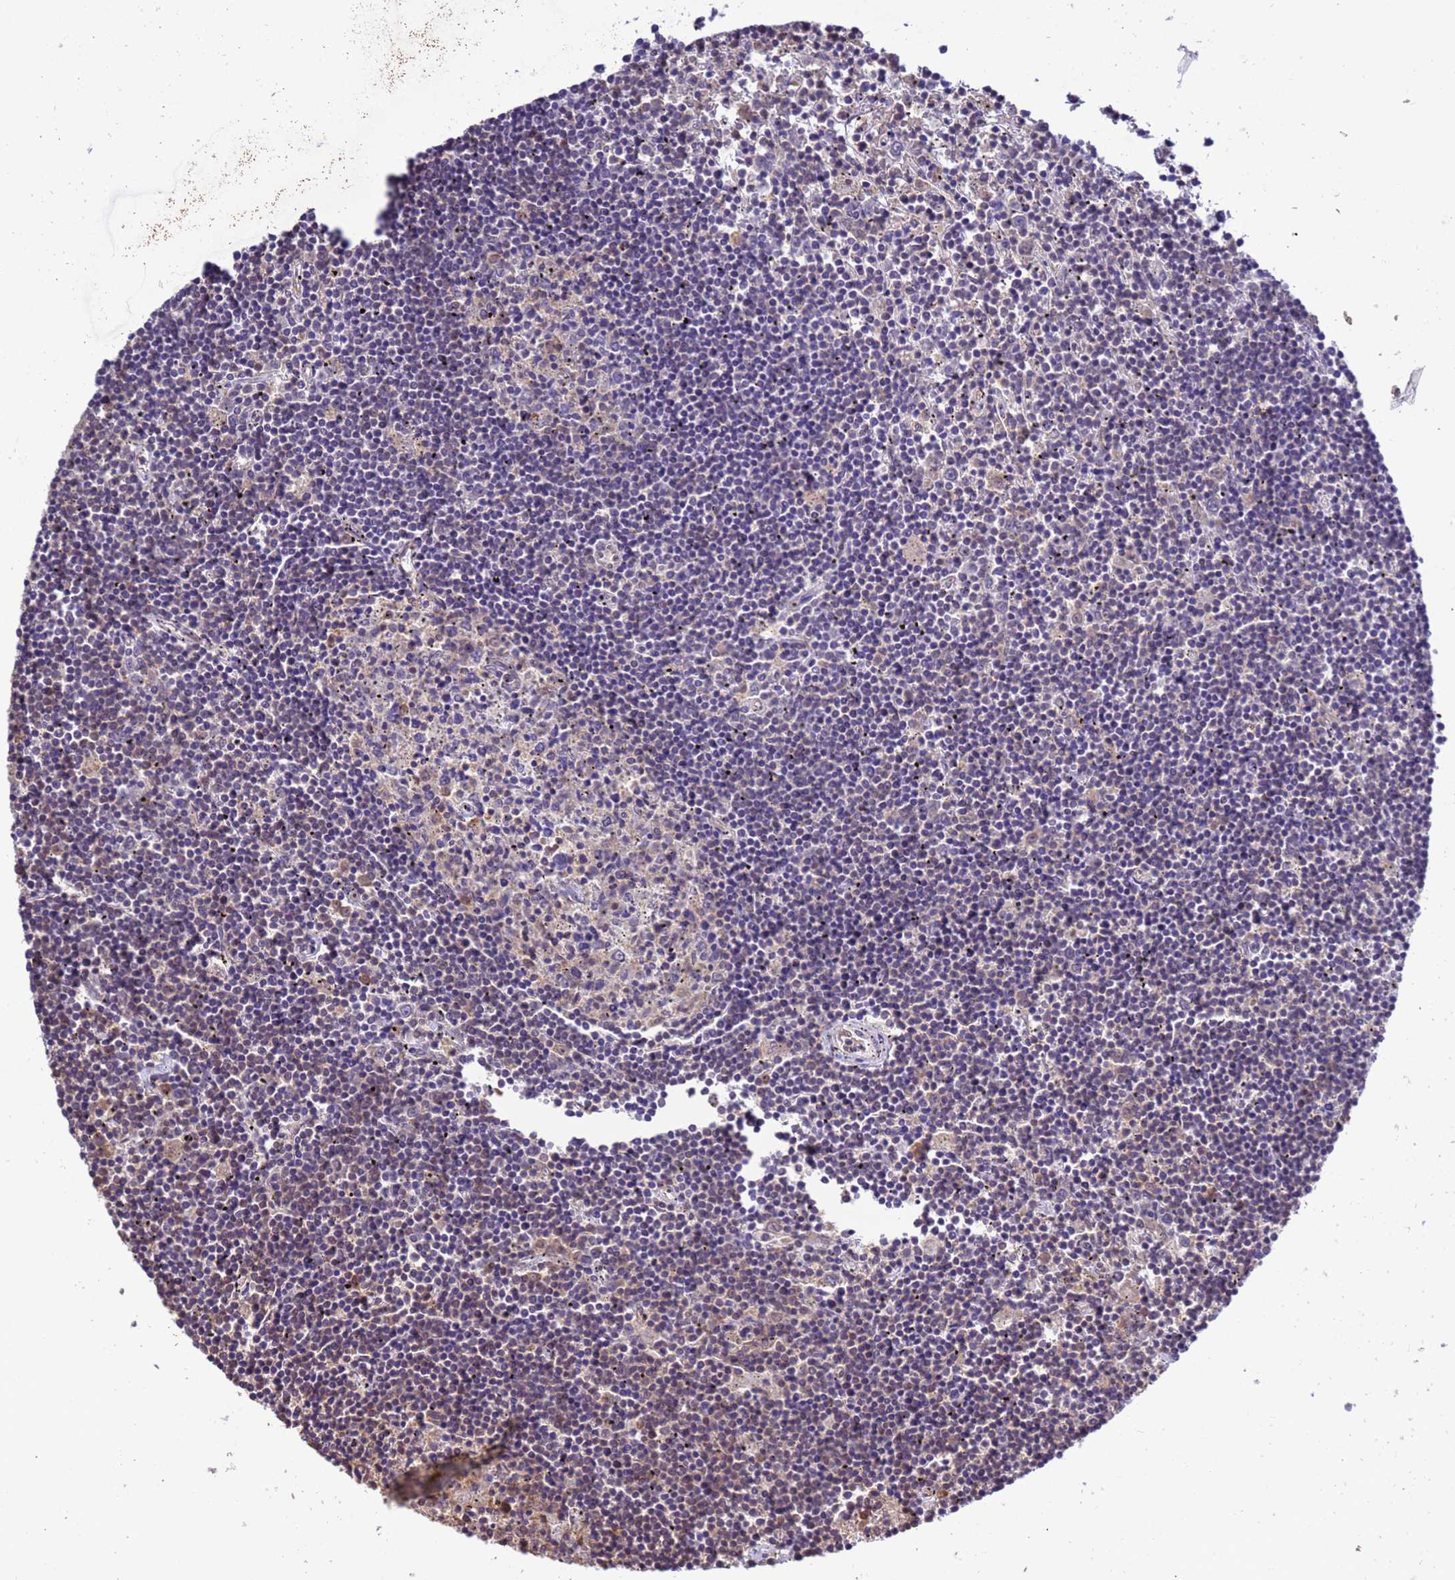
{"staining": {"intensity": "negative", "quantity": "none", "location": "none"}, "tissue": "lymphoma", "cell_type": "Tumor cells", "image_type": "cancer", "snomed": [{"axis": "morphology", "description": "Malignant lymphoma, non-Hodgkin's type, Low grade"}, {"axis": "topography", "description": "Spleen"}], "caption": "Tumor cells are negative for brown protein staining in lymphoma.", "gene": "ZFP69B", "patient": {"sex": "male", "age": 76}}